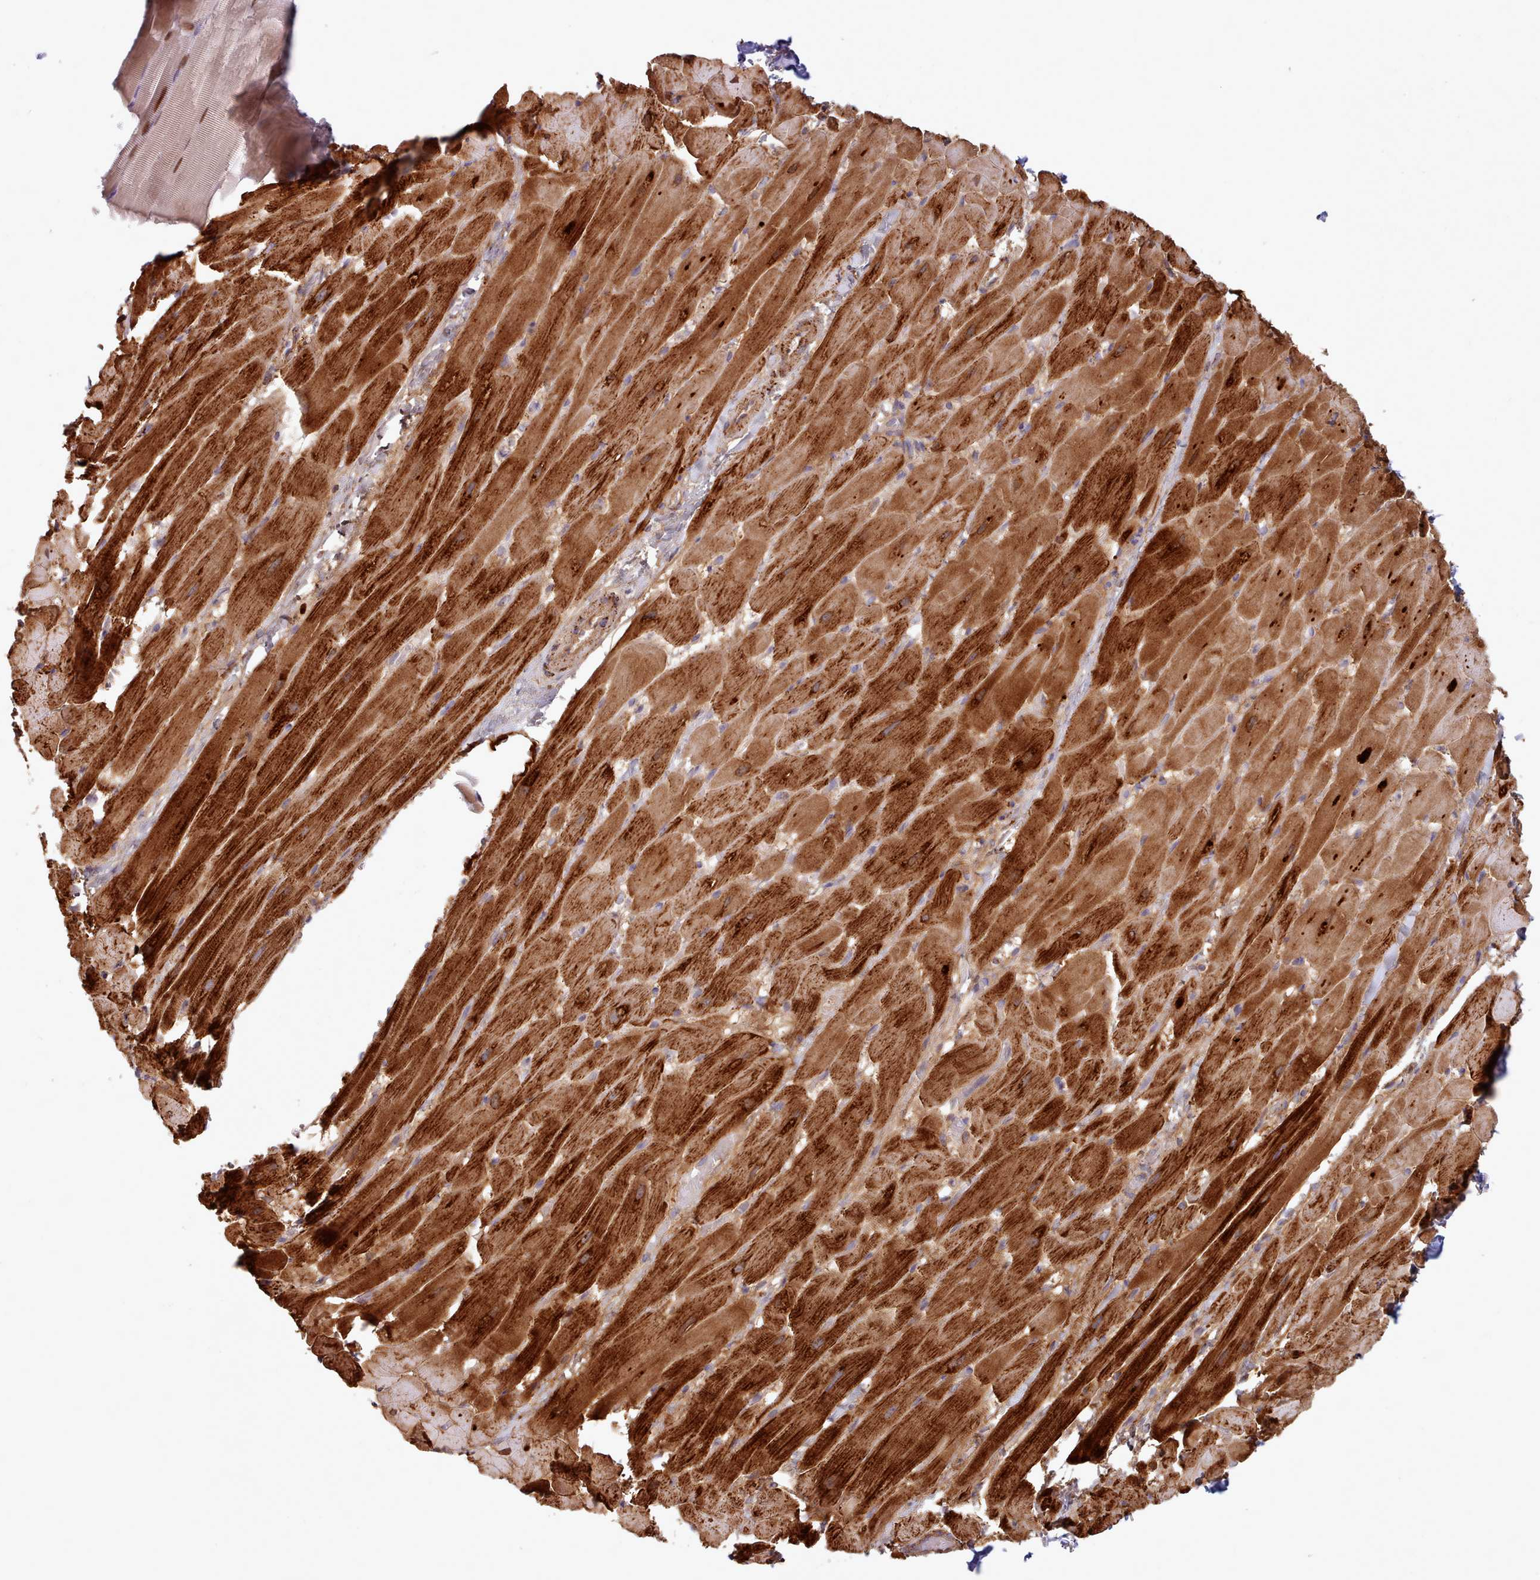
{"staining": {"intensity": "strong", "quantity": ">75%", "location": "cytoplasmic/membranous"}, "tissue": "heart muscle", "cell_type": "Cardiomyocytes", "image_type": "normal", "snomed": [{"axis": "morphology", "description": "Normal tissue, NOS"}, {"axis": "topography", "description": "Heart"}], "caption": "Strong cytoplasmic/membranous positivity is identified in approximately >75% of cardiomyocytes in benign heart muscle. The protein is stained brown, and the nuclei are stained in blue (DAB IHC with brightfield microscopy, high magnification).", "gene": "HSDL2", "patient": {"sex": "male", "age": 37}}